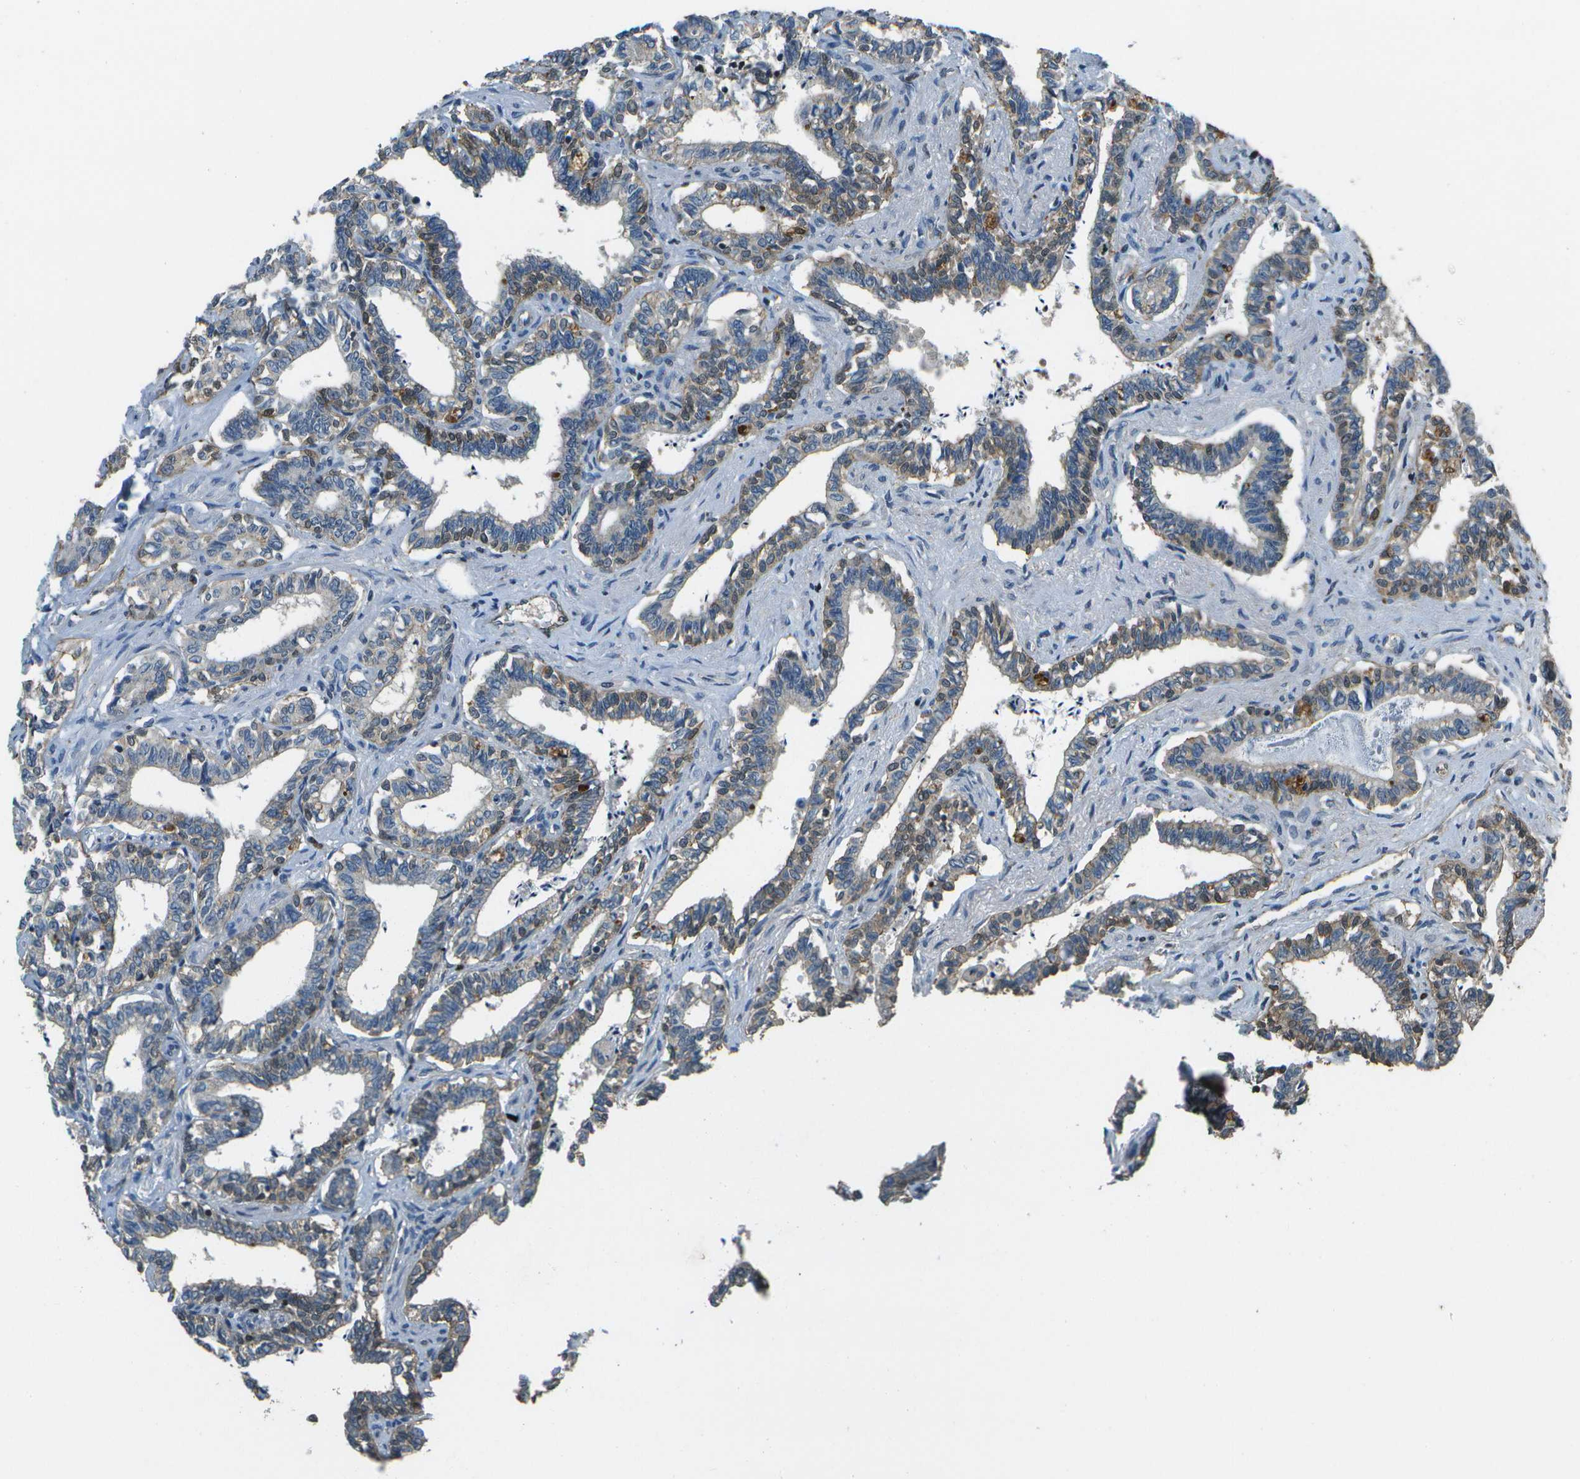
{"staining": {"intensity": "strong", "quantity": "25%-75%", "location": "cytoplasmic/membranous"}, "tissue": "seminal vesicle", "cell_type": "Glandular cells", "image_type": "normal", "snomed": [{"axis": "morphology", "description": "Normal tissue, NOS"}, {"axis": "morphology", "description": "Adenocarcinoma, High grade"}, {"axis": "topography", "description": "Prostate"}, {"axis": "topography", "description": "Seminal veicle"}], "caption": "Brown immunohistochemical staining in benign seminal vesicle reveals strong cytoplasmic/membranous expression in approximately 25%-75% of glandular cells.", "gene": "PDLIM1", "patient": {"sex": "male", "age": 55}}